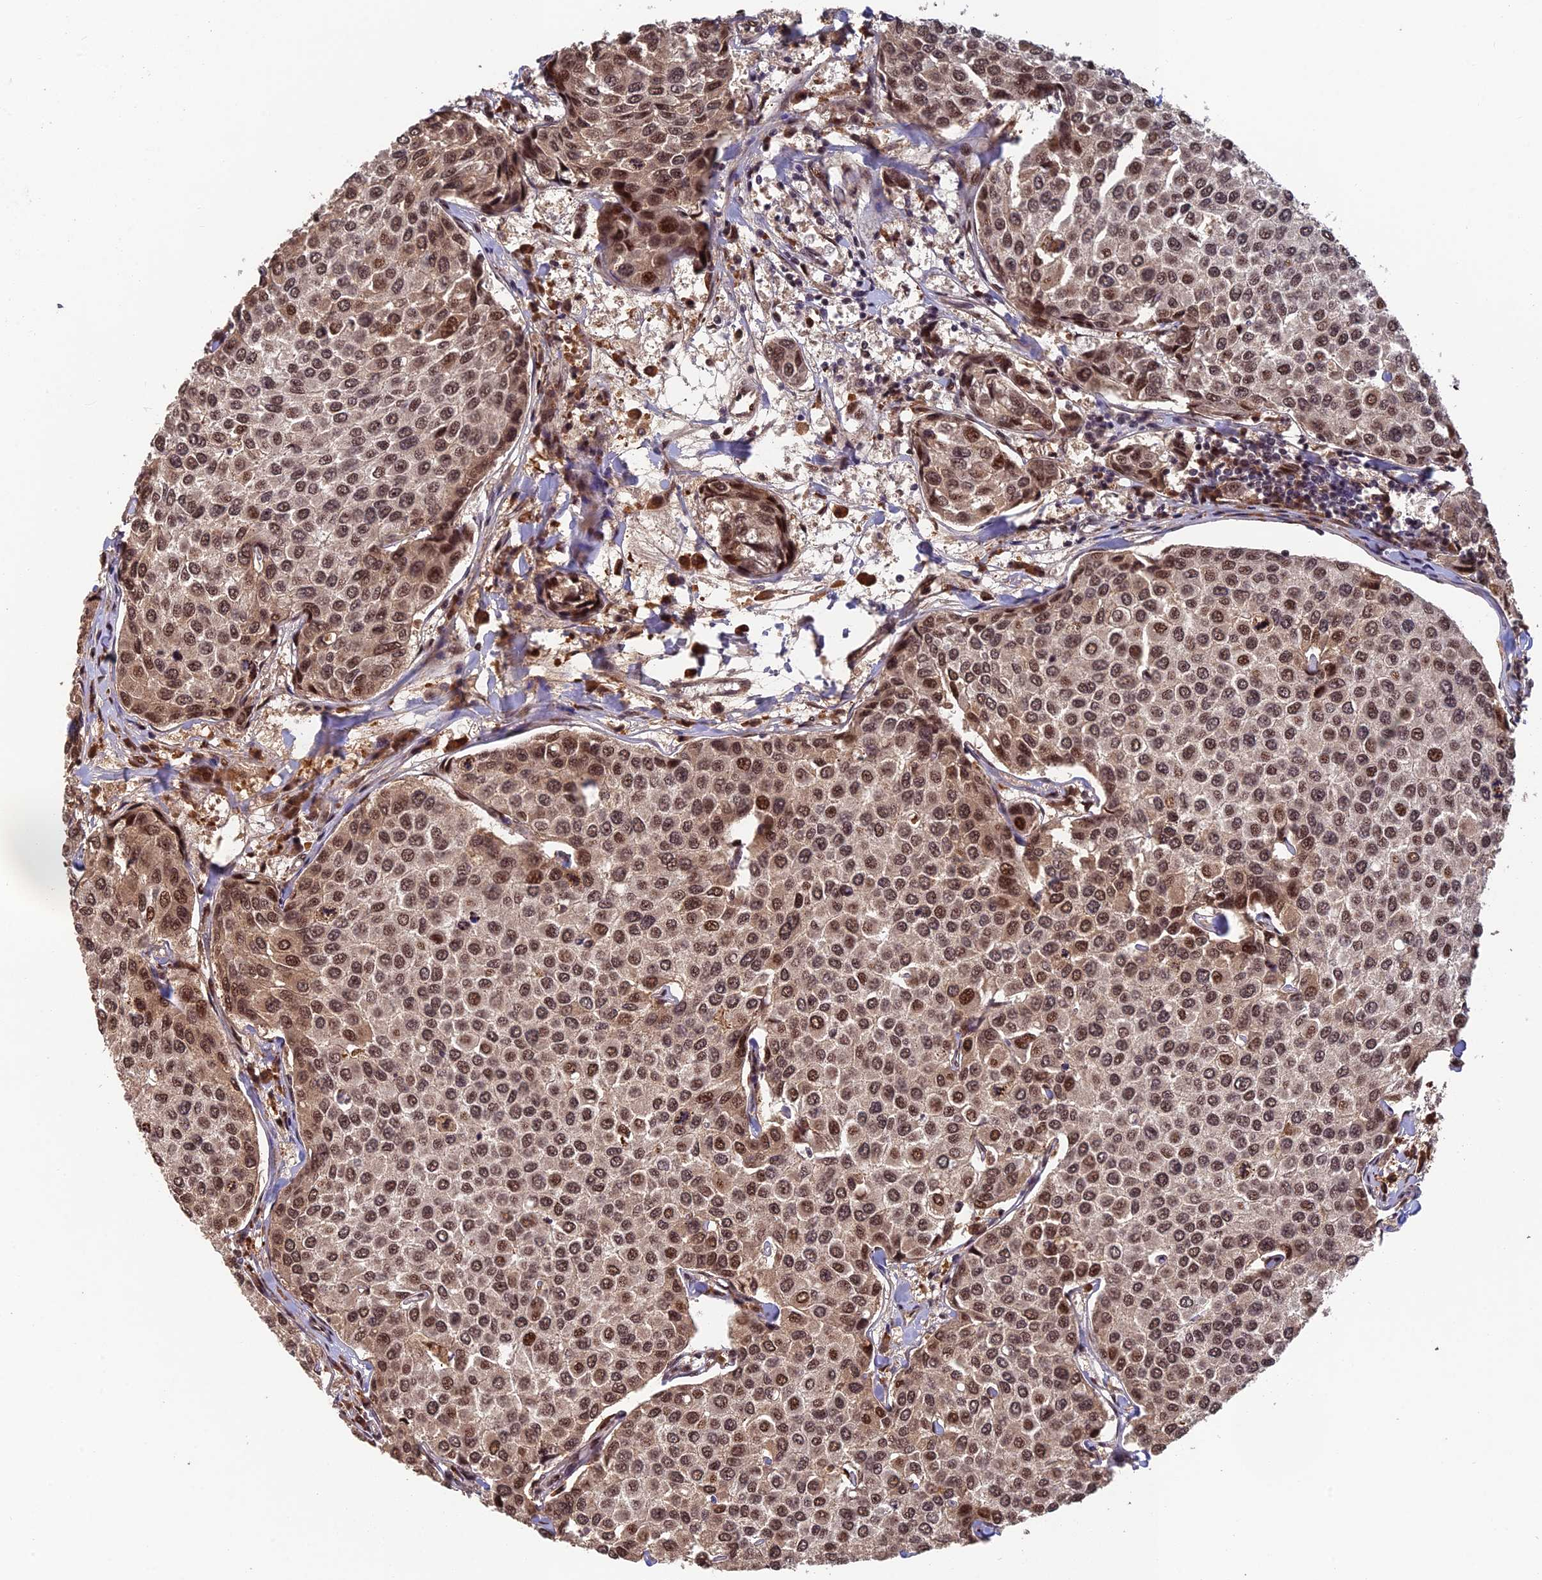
{"staining": {"intensity": "moderate", "quantity": ">75%", "location": "nuclear"}, "tissue": "breast cancer", "cell_type": "Tumor cells", "image_type": "cancer", "snomed": [{"axis": "morphology", "description": "Duct carcinoma"}, {"axis": "topography", "description": "Breast"}], "caption": "Breast cancer (infiltrating ductal carcinoma) tissue exhibits moderate nuclear expression in approximately >75% of tumor cells Immunohistochemistry stains the protein in brown and the nuclei are stained blue.", "gene": "OSBPL1A", "patient": {"sex": "female", "age": 55}}